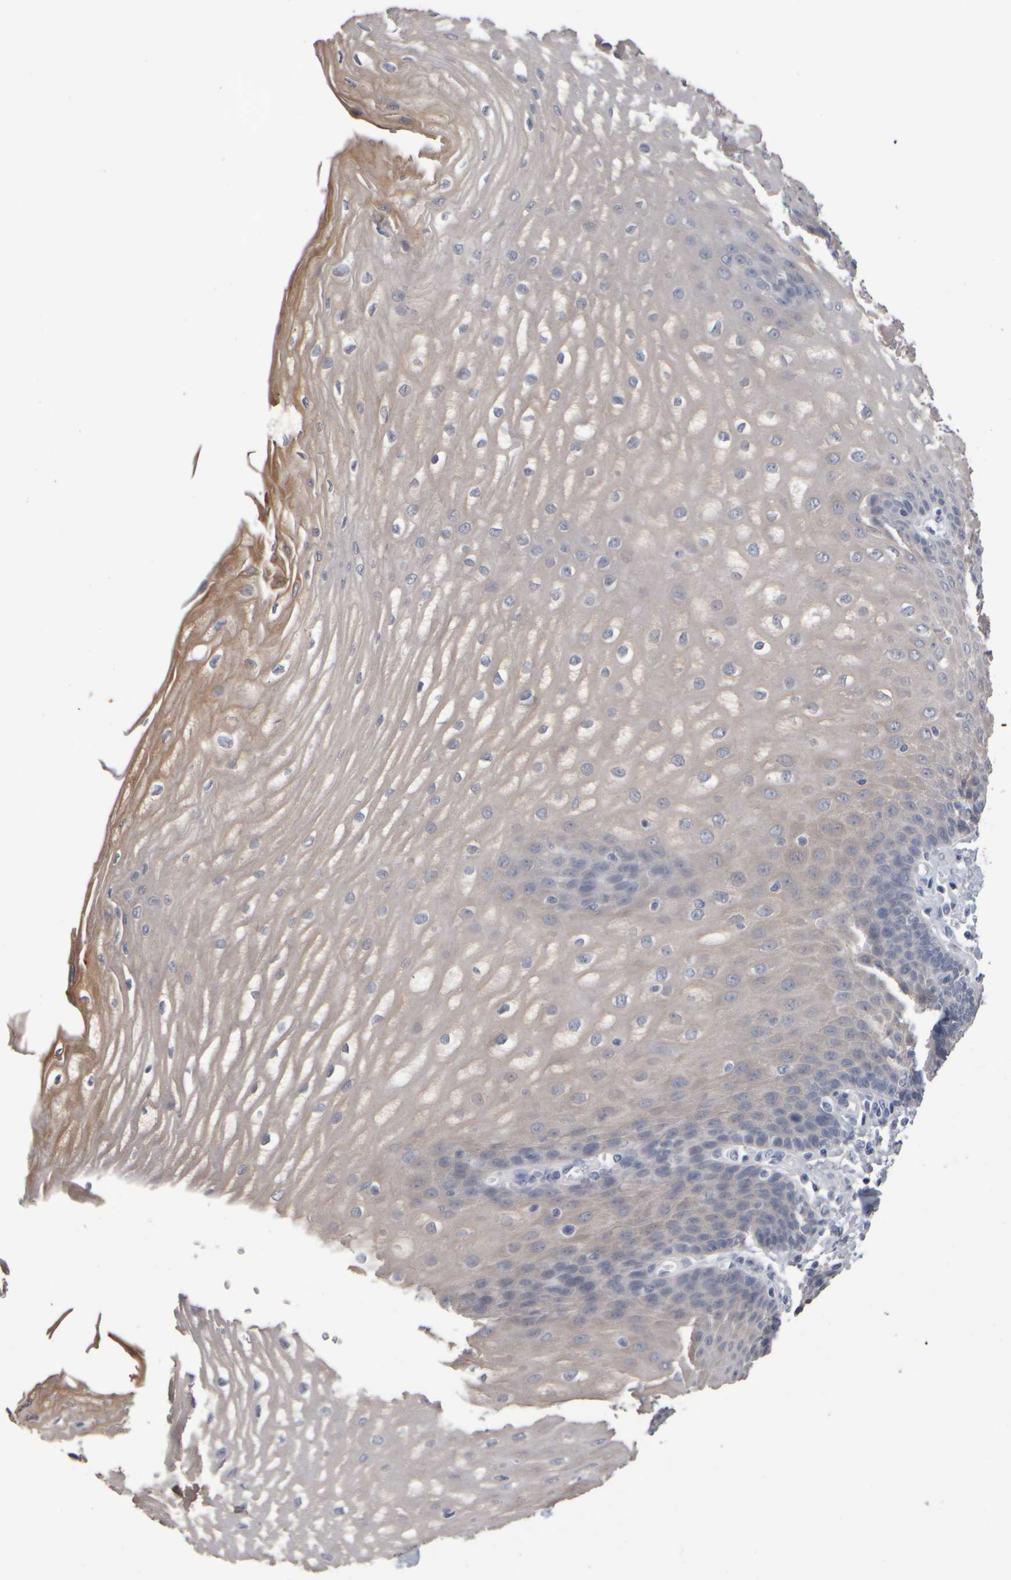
{"staining": {"intensity": "weak", "quantity": "25%-75%", "location": "cytoplasmic/membranous"}, "tissue": "esophagus", "cell_type": "Squamous epithelial cells", "image_type": "normal", "snomed": [{"axis": "morphology", "description": "Normal tissue, NOS"}, {"axis": "topography", "description": "Esophagus"}], "caption": "Esophagus stained with a brown dye displays weak cytoplasmic/membranous positive staining in about 25%-75% of squamous epithelial cells.", "gene": "EPHX2", "patient": {"sex": "male", "age": 54}}